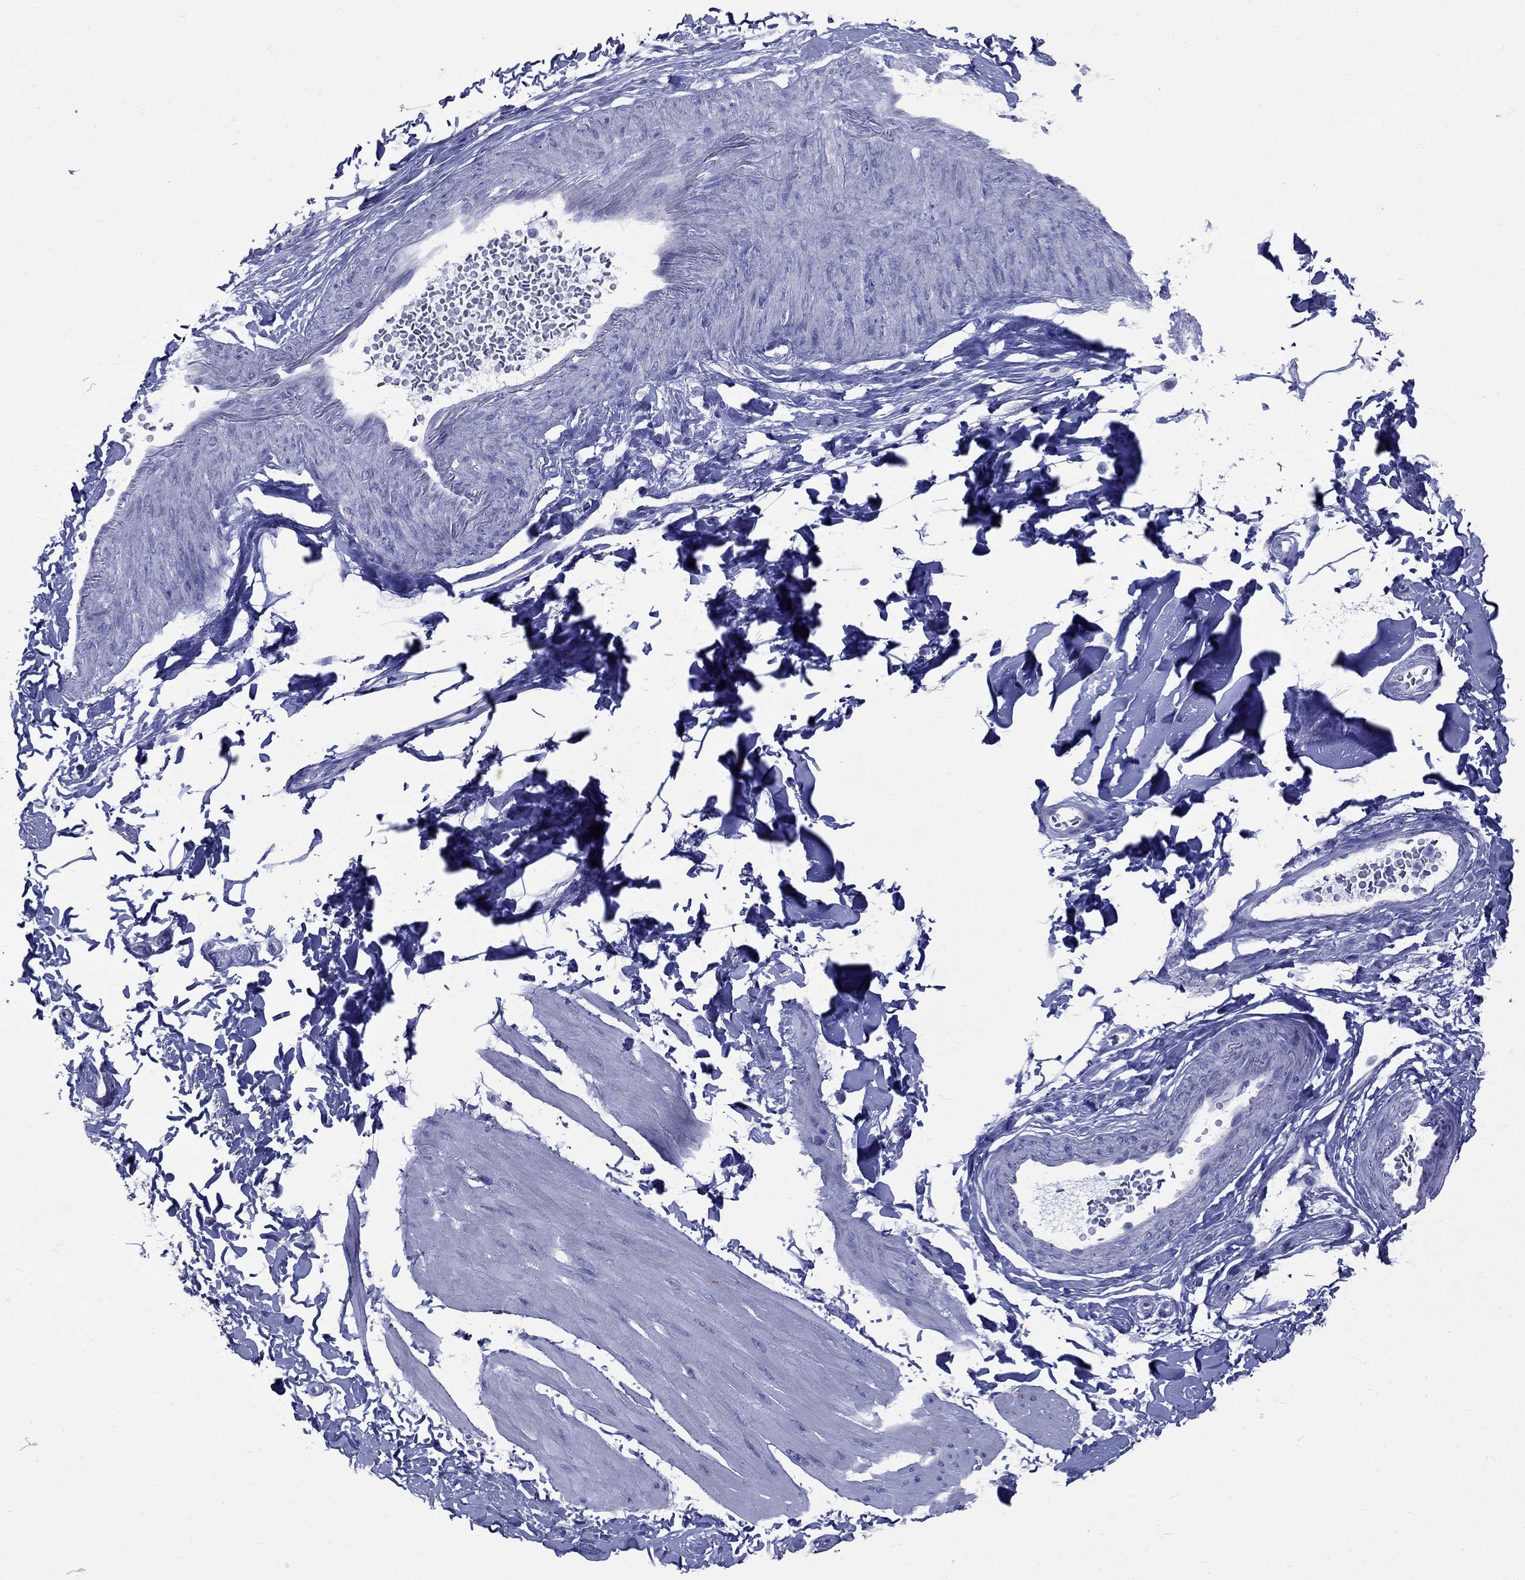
{"staining": {"intensity": "negative", "quantity": "none", "location": "none"}, "tissue": "smooth muscle", "cell_type": "Smooth muscle cells", "image_type": "normal", "snomed": [{"axis": "morphology", "description": "Normal tissue, NOS"}, {"axis": "topography", "description": "Adipose tissue"}, {"axis": "topography", "description": "Smooth muscle"}, {"axis": "topography", "description": "Peripheral nerve tissue"}], "caption": "There is no significant staining in smooth muscle cells of smooth muscle. (Brightfield microscopy of DAB immunohistochemistry at high magnification).", "gene": "PDZD3", "patient": {"sex": "male", "age": 83}}